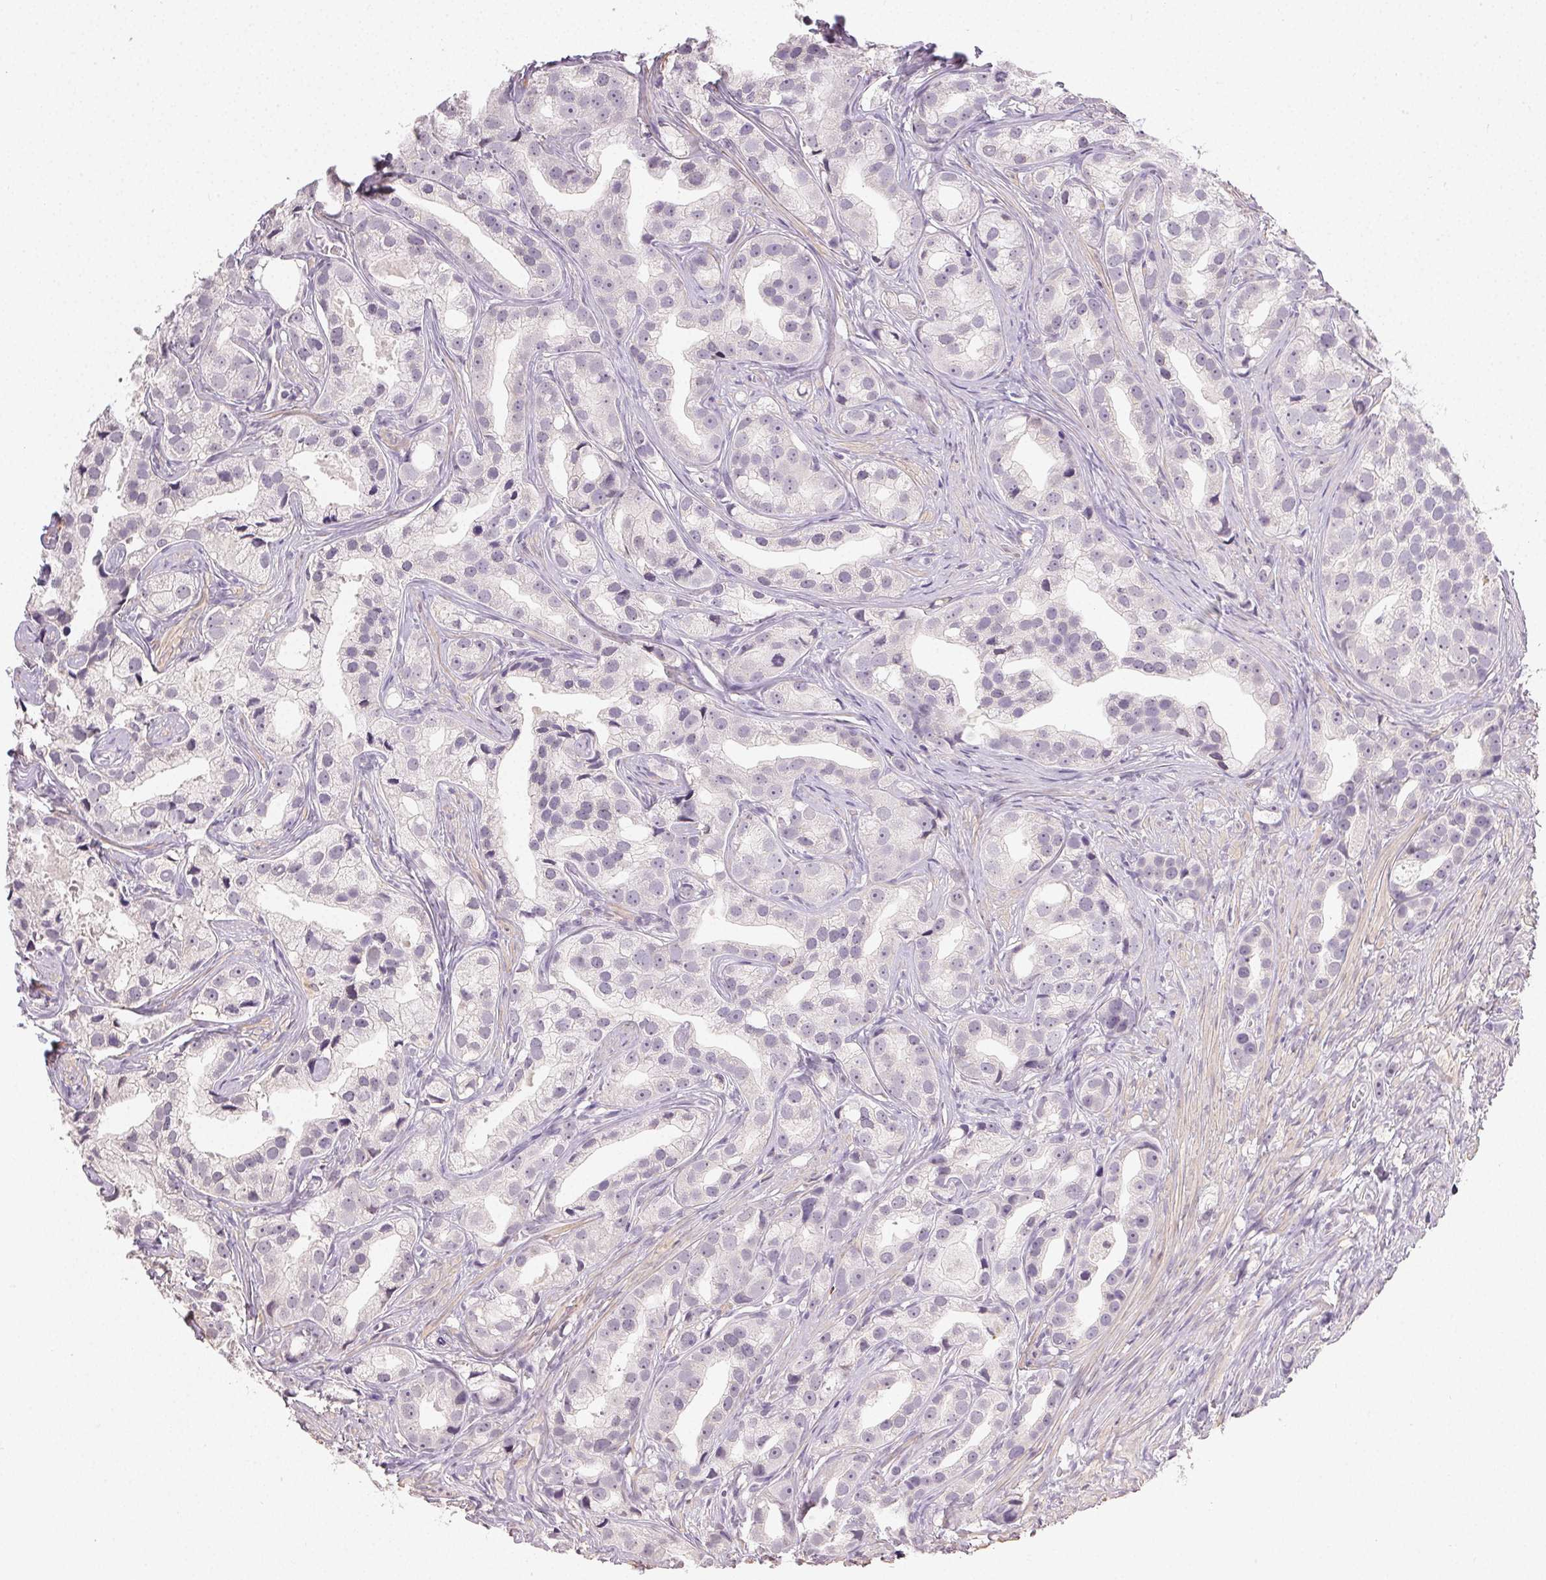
{"staining": {"intensity": "negative", "quantity": "none", "location": "none"}, "tissue": "prostate cancer", "cell_type": "Tumor cells", "image_type": "cancer", "snomed": [{"axis": "morphology", "description": "Adenocarcinoma, High grade"}, {"axis": "topography", "description": "Prostate"}], "caption": "Prostate cancer (high-grade adenocarcinoma) stained for a protein using immunohistochemistry (IHC) exhibits no positivity tumor cells.", "gene": "TMEM174", "patient": {"sex": "male", "age": 75}}